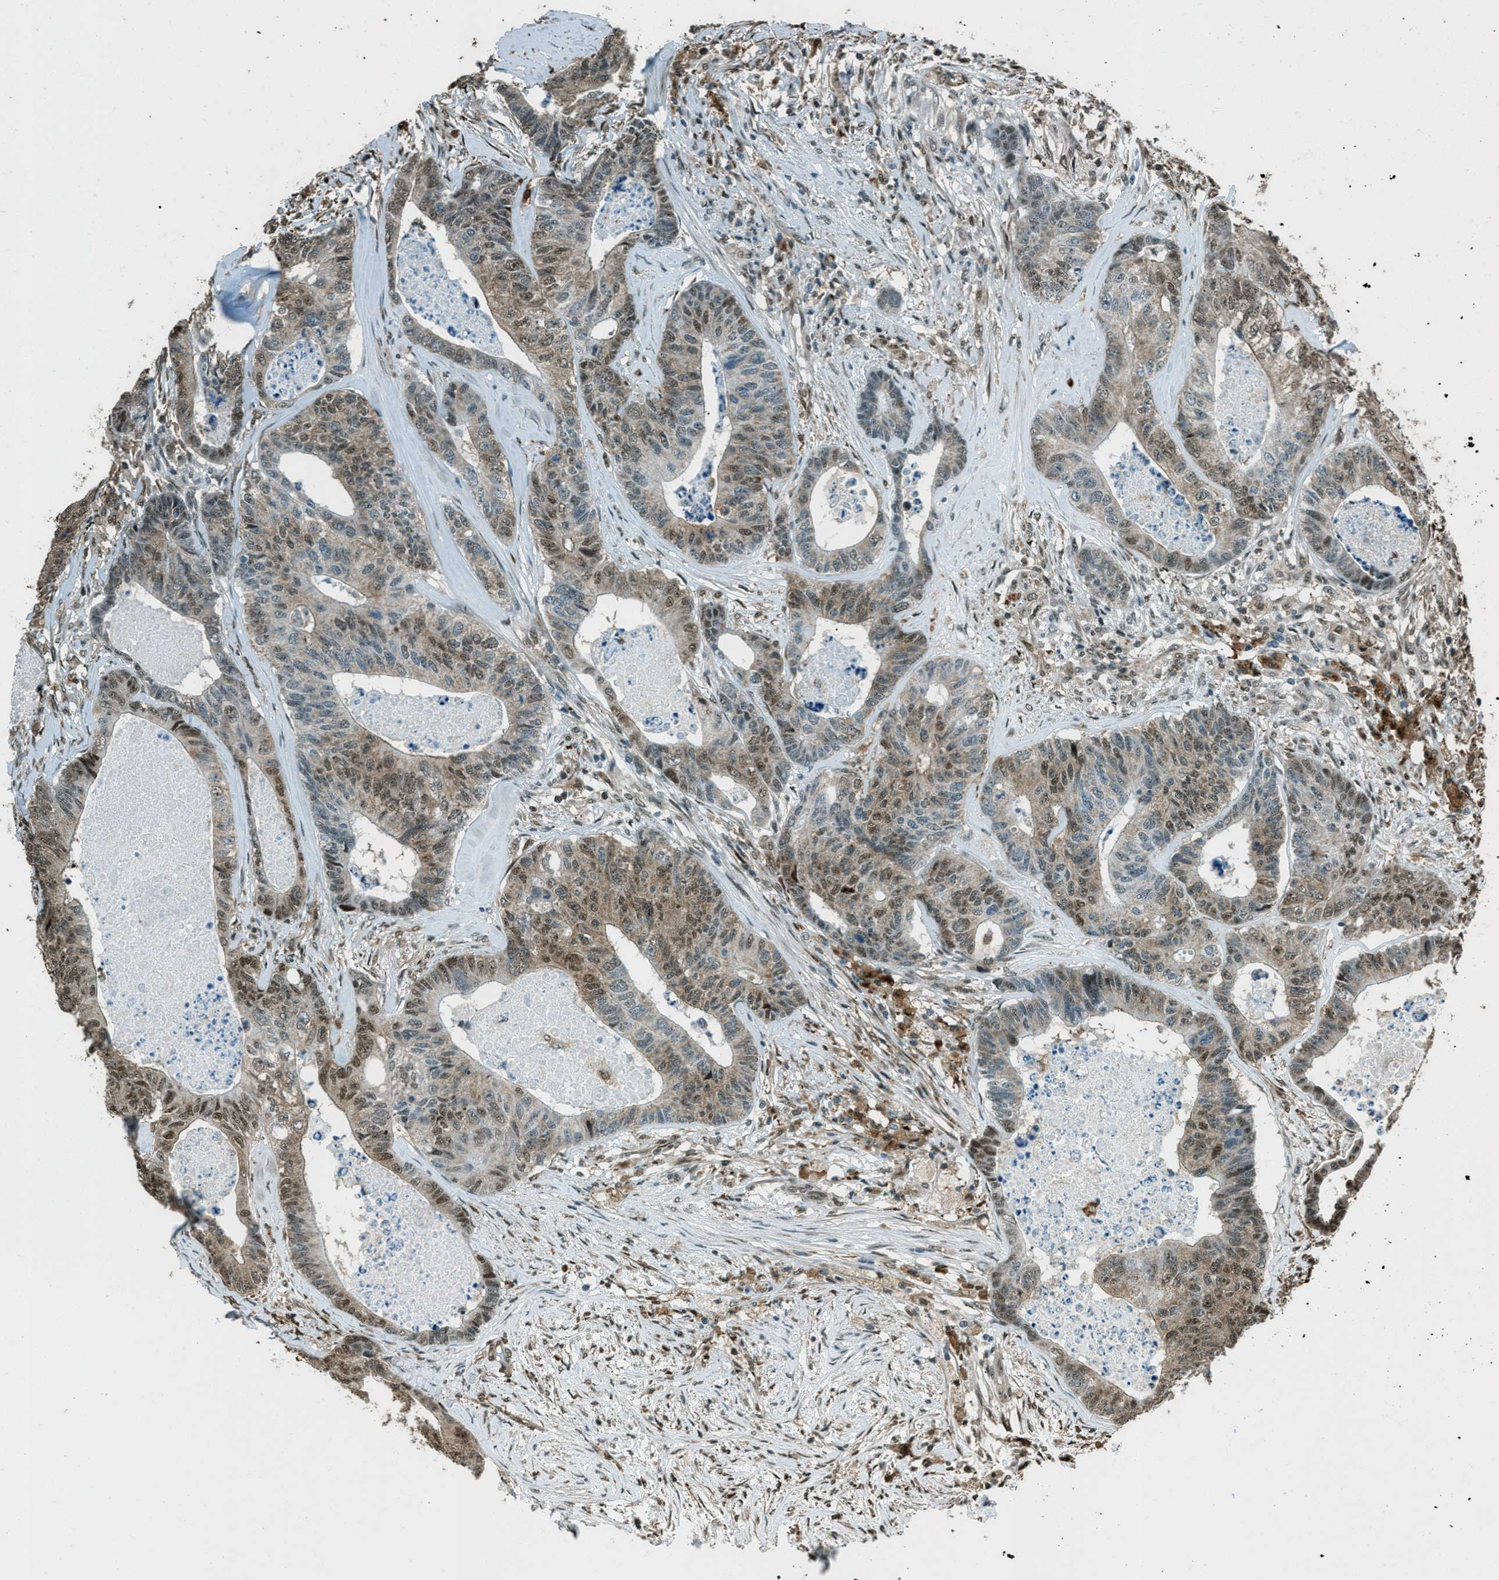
{"staining": {"intensity": "moderate", "quantity": "25%-75%", "location": "cytoplasmic/membranous,nuclear"}, "tissue": "colorectal cancer", "cell_type": "Tumor cells", "image_type": "cancer", "snomed": [{"axis": "morphology", "description": "Adenocarcinoma, NOS"}, {"axis": "topography", "description": "Colon"}], "caption": "IHC staining of colorectal cancer, which demonstrates medium levels of moderate cytoplasmic/membranous and nuclear expression in about 25%-75% of tumor cells indicating moderate cytoplasmic/membranous and nuclear protein staining. The staining was performed using DAB (brown) for protein detection and nuclei were counterstained in hematoxylin (blue).", "gene": "TARDBP", "patient": {"sex": "female", "age": 67}}